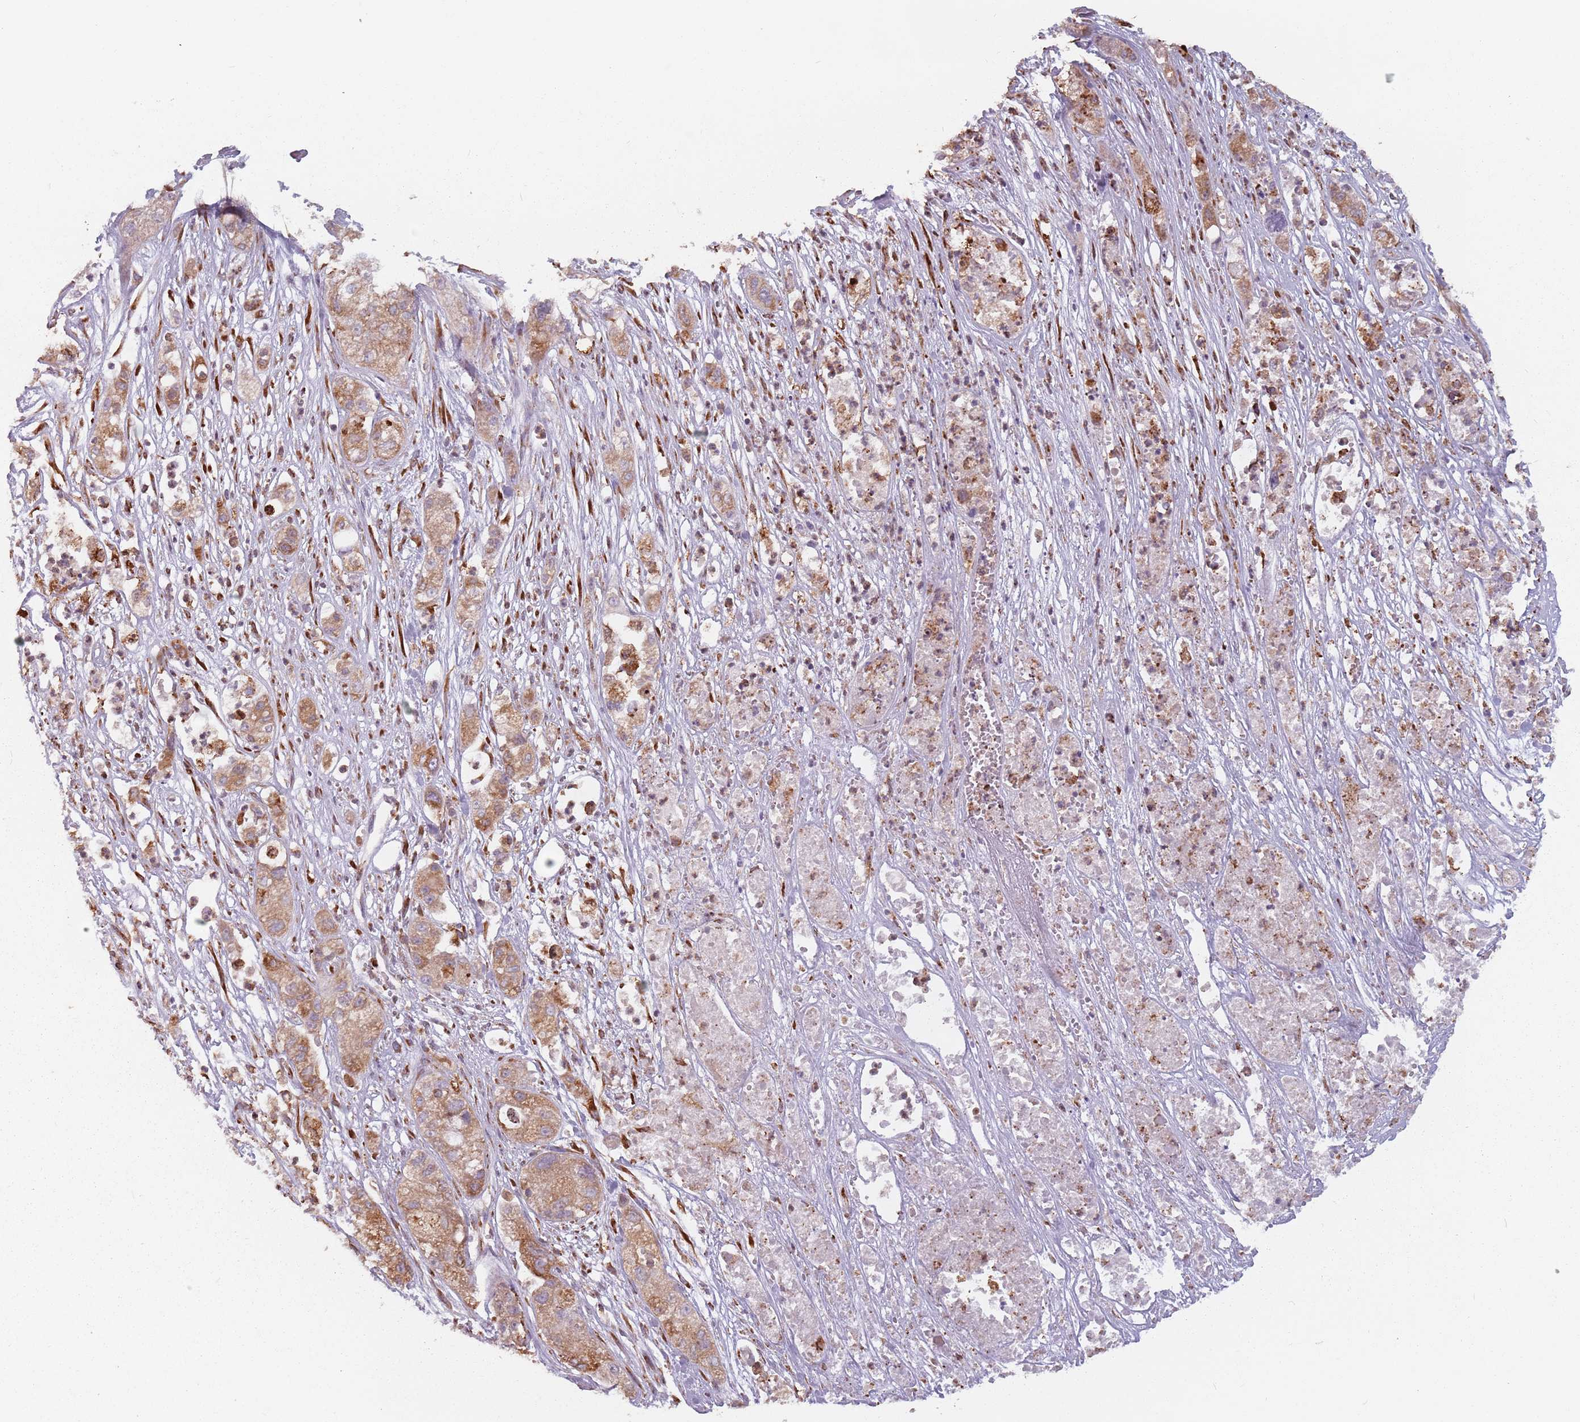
{"staining": {"intensity": "moderate", "quantity": ">75%", "location": "cytoplasmic/membranous"}, "tissue": "pancreatic cancer", "cell_type": "Tumor cells", "image_type": "cancer", "snomed": [{"axis": "morphology", "description": "Adenocarcinoma, NOS"}, {"axis": "topography", "description": "Pancreas"}], "caption": "The histopathology image shows staining of pancreatic adenocarcinoma, revealing moderate cytoplasmic/membranous protein expression (brown color) within tumor cells.", "gene": "RPS9", "patient": {"sex": "female", "age": 78}}